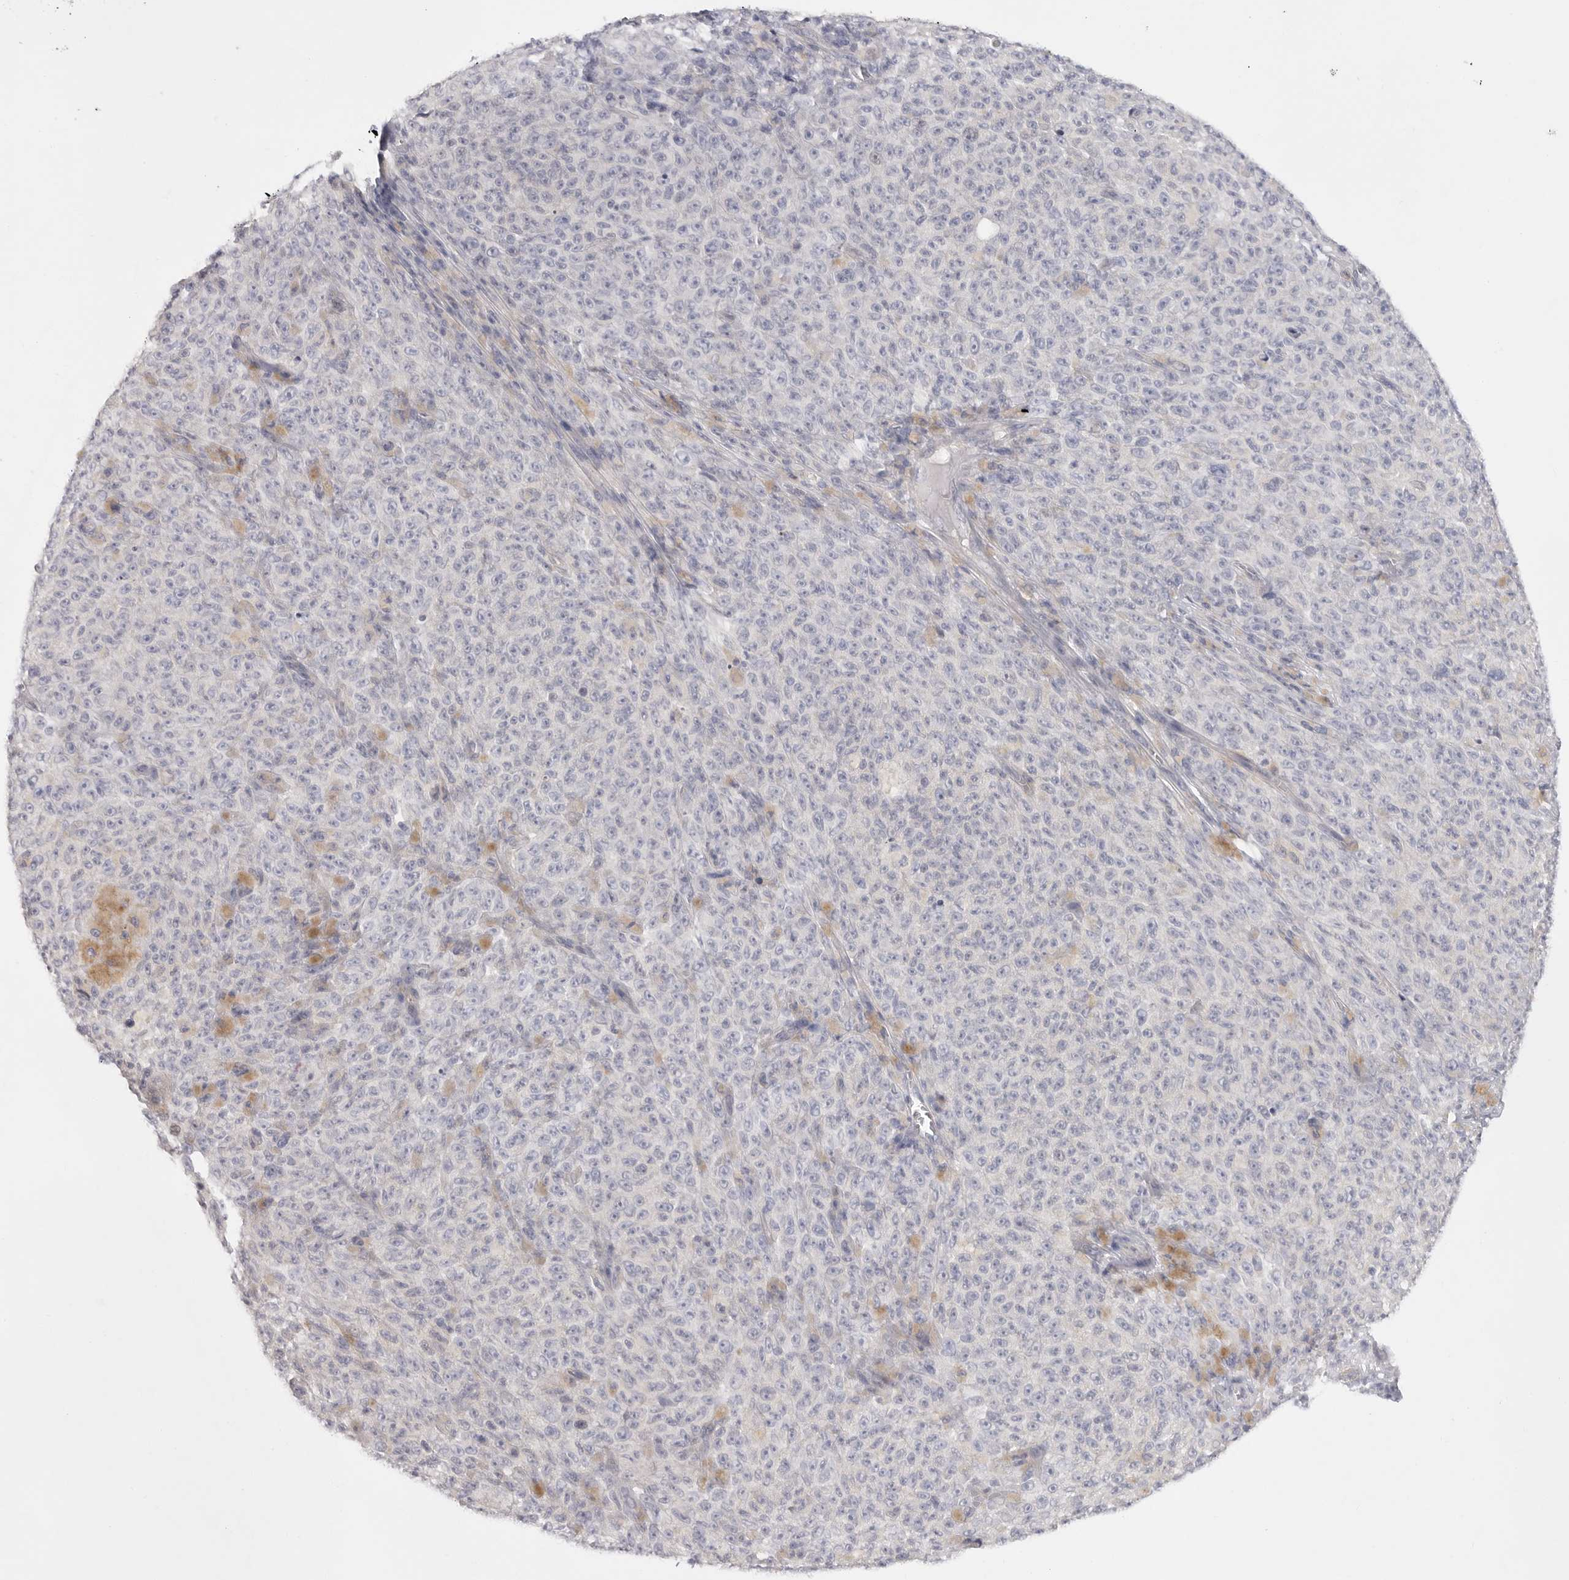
{"staining": {"intensity": "negative", "quantity": "none", "location": "none"}, "tissue": "melanoma", "cell_type": "Tumor cells", "image_type": "cancer", "snomed": [{"axis": "morphology", "description": "Malignant melanoma, NOS"}, {"axis": "topography", "description": "Skin"}], "caption": "A micrograph of malignant melanoma stained for a protein shows no brown staining in tumor cells. Brightfield microscopy of IHC stained with DAB (brown) and hematoxylin (blue), captured at high magnification.", "gene": "ELP3", "patient": {"sex": "female", "age": 82}}